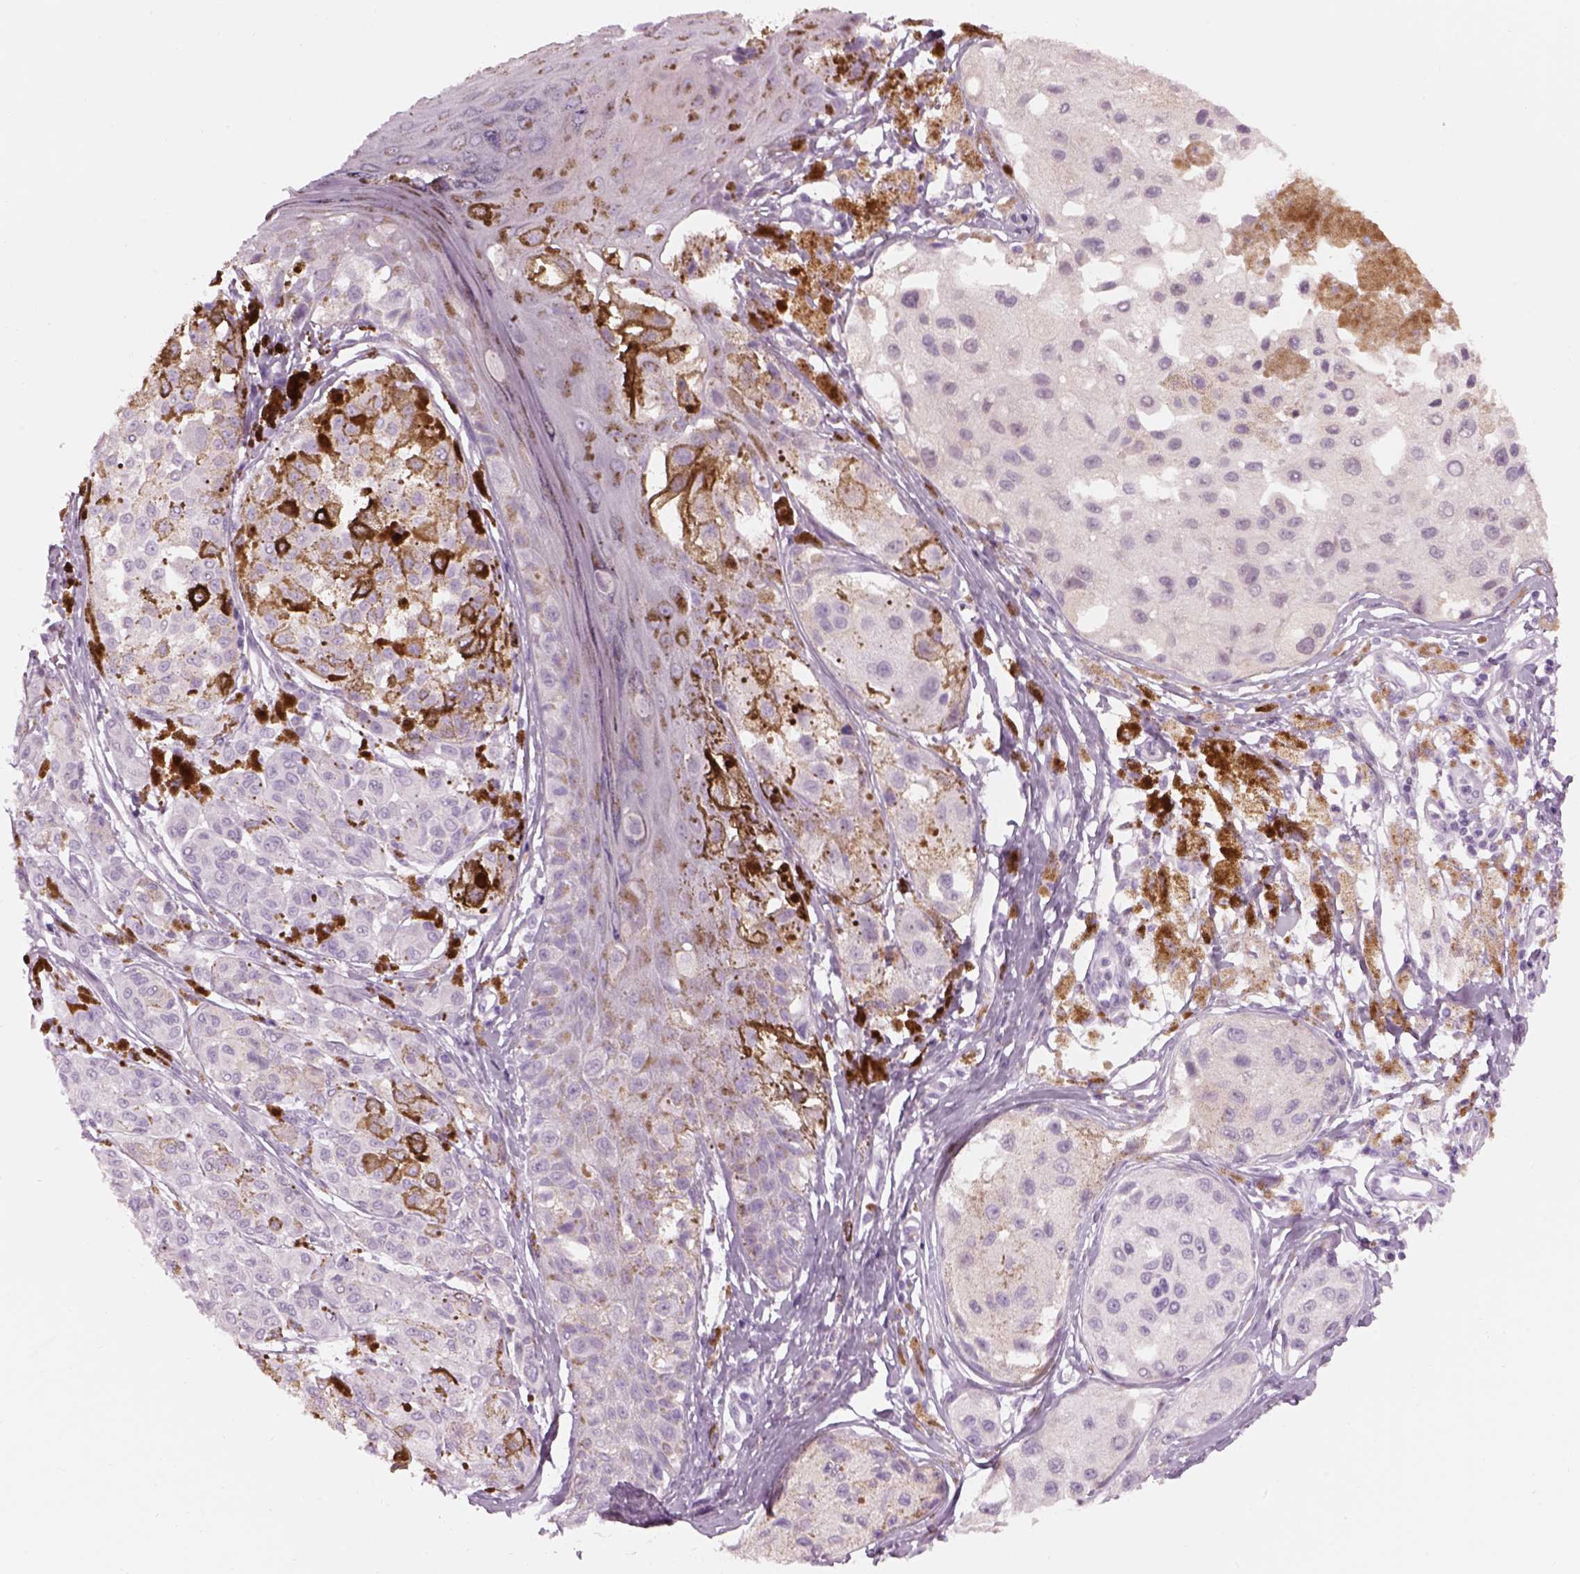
{"staining": {"intensity": "negative", "quantity": "none", "location": "none"}, "tissue": "melanoma", "cell_type": "Tumor cells", "image_type": "cancer", "snomed": [{"axis": "morphology", "description": "Malignant melanoma, NOS"}, {"axis": "topography", "description": "Skin"}], "caption": "Immunohistochemical staining of human malignant melanoma demonstrates no significant expression in tumor cells. (DAB (3,3'-diaminobenzidine) IHC, high magnification).", "gene": "GAS2L2", "patient": {"sex": "female", "age": 38}}